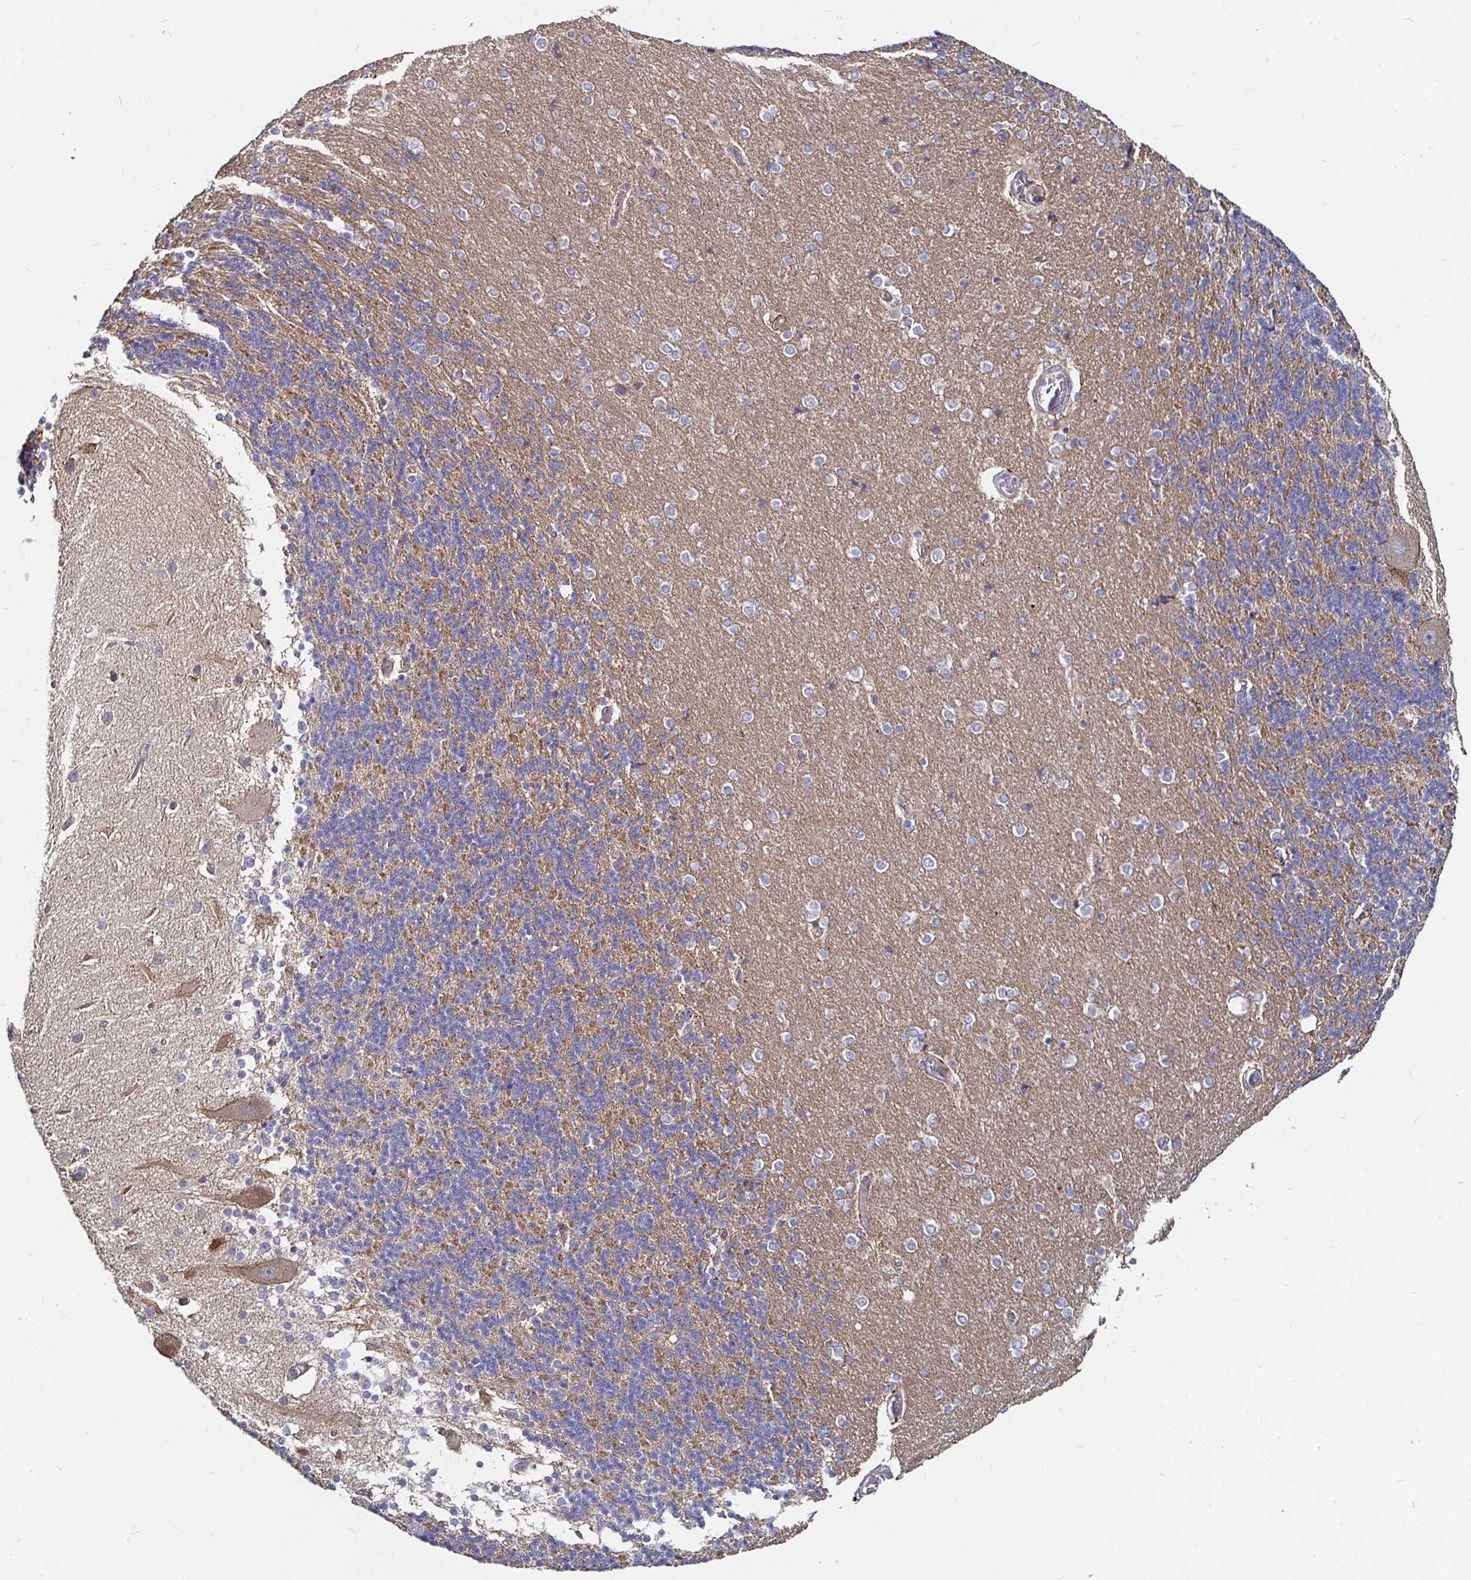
{"staining": {"intensity": "moderate", "quantity": "25%-75%", "location": "cytoplasmic/membranous"}, "tissue": "cerebellum", "cell_type": "Cells in granular layer", "image_type": "normal", "snomed": [{"axis": "morphology", "description": "Normal tissue, NOS"}, {"axis": "topography", "description": "Cerebellum"}], "caption": "High-power microscopy captured an immunohistochemistry micrograph of normal cerebellum, revealing moderate cytoplasmic/membranous staining in approximately 25%-75% of cells in granular layer. Immunohistochemistry (ihc) stains the protein in brown and the nuclei are stained blue.", "gene": "GJA4", "patient": {"sex": "female", "age": 54}}